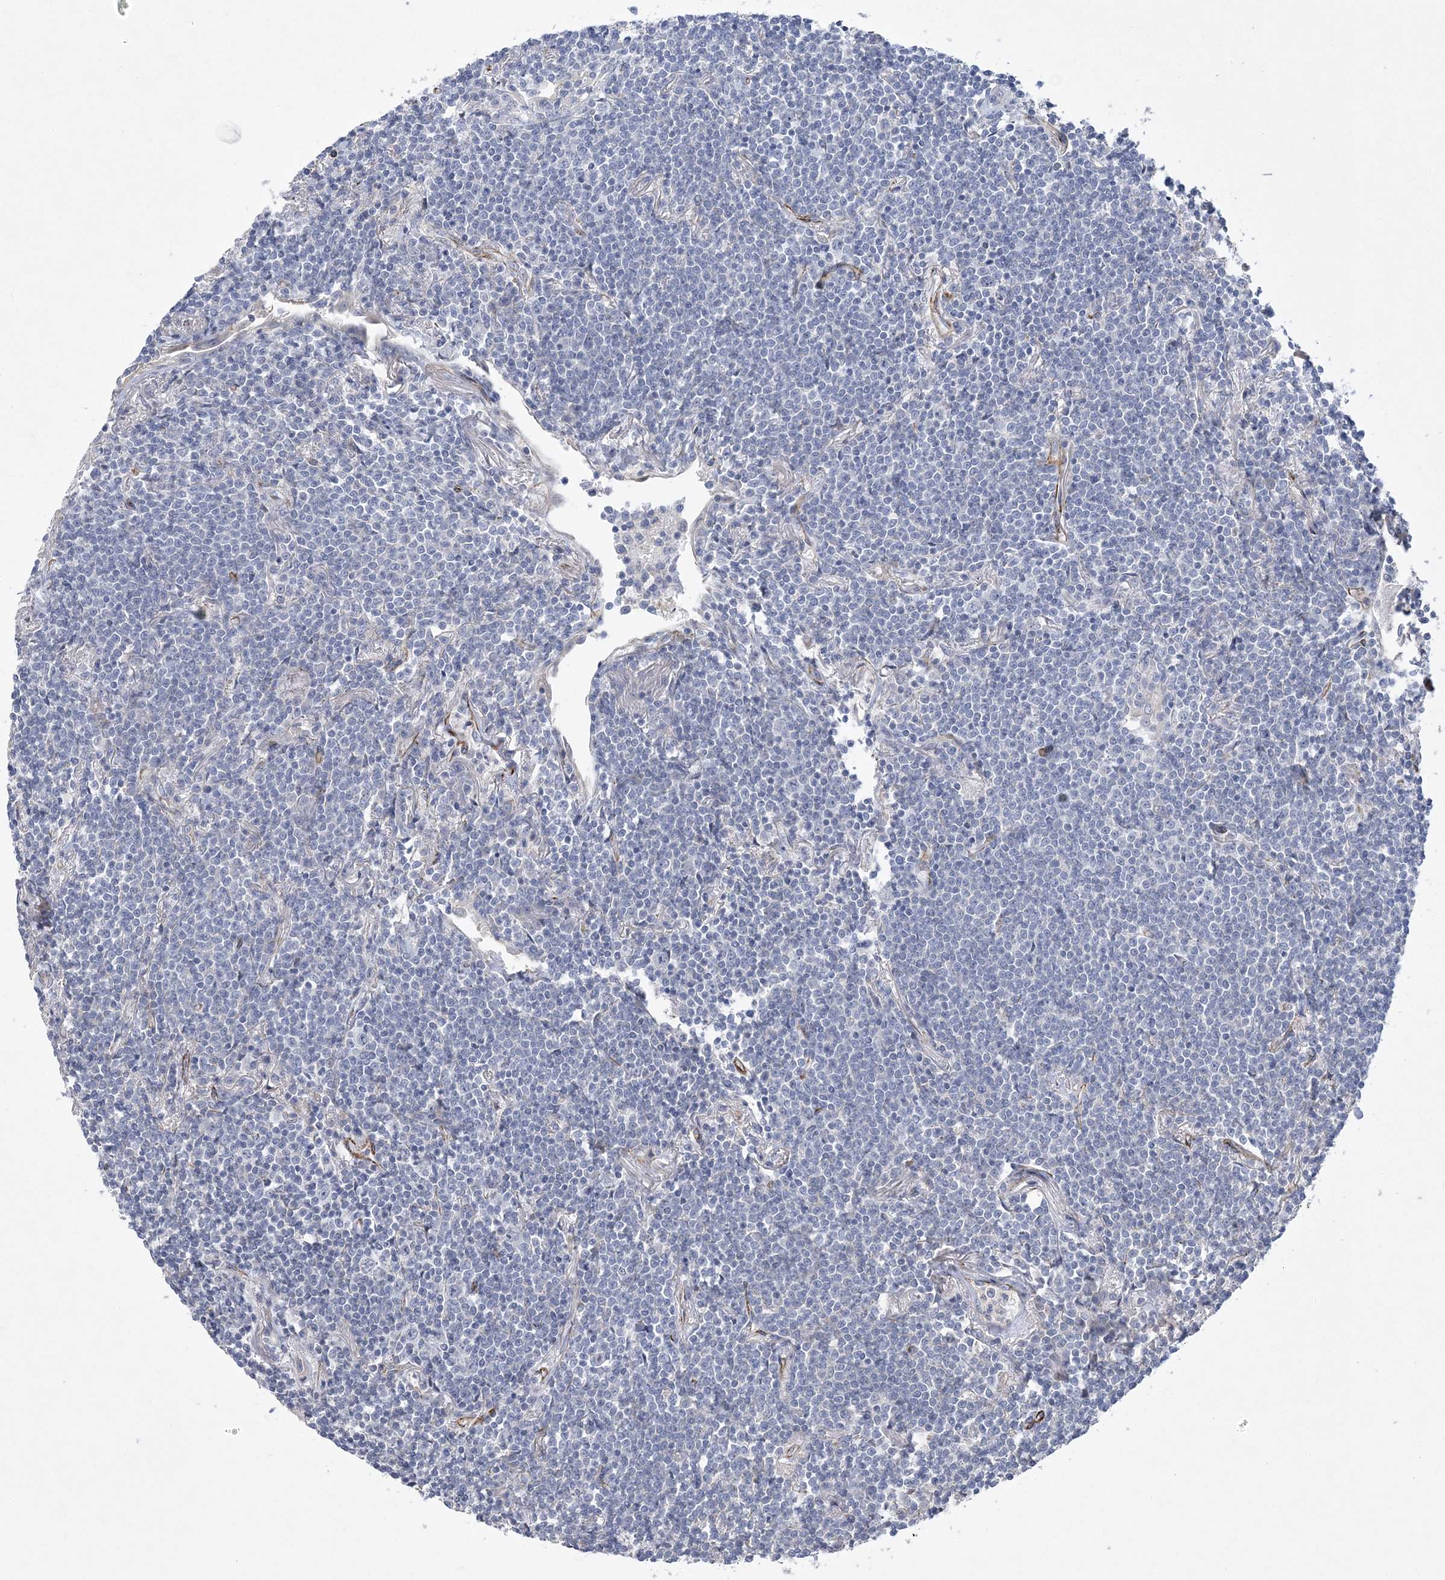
{"staining": {"intensity": "negative", "quantity": "none", "location": "none"}, "tissue": "lymphoma", "cell_type": "Tumor cells", "image_type": "cancer", "snomed": [{"axis": "morphology", "description": "Malignant lymphoma, non-Hodgkin's type, Low grade"}, {"axis": "topography", "description": "Lung"}], "caption": "Low-grade malignant lymphoma, non-Hodgkin's type stained for a protein using immunohistochemistry (IHC) demonstrates no staining tumor cells.", "gene": "ARSJ", "patient": {"sex": "female", "age": 71}}